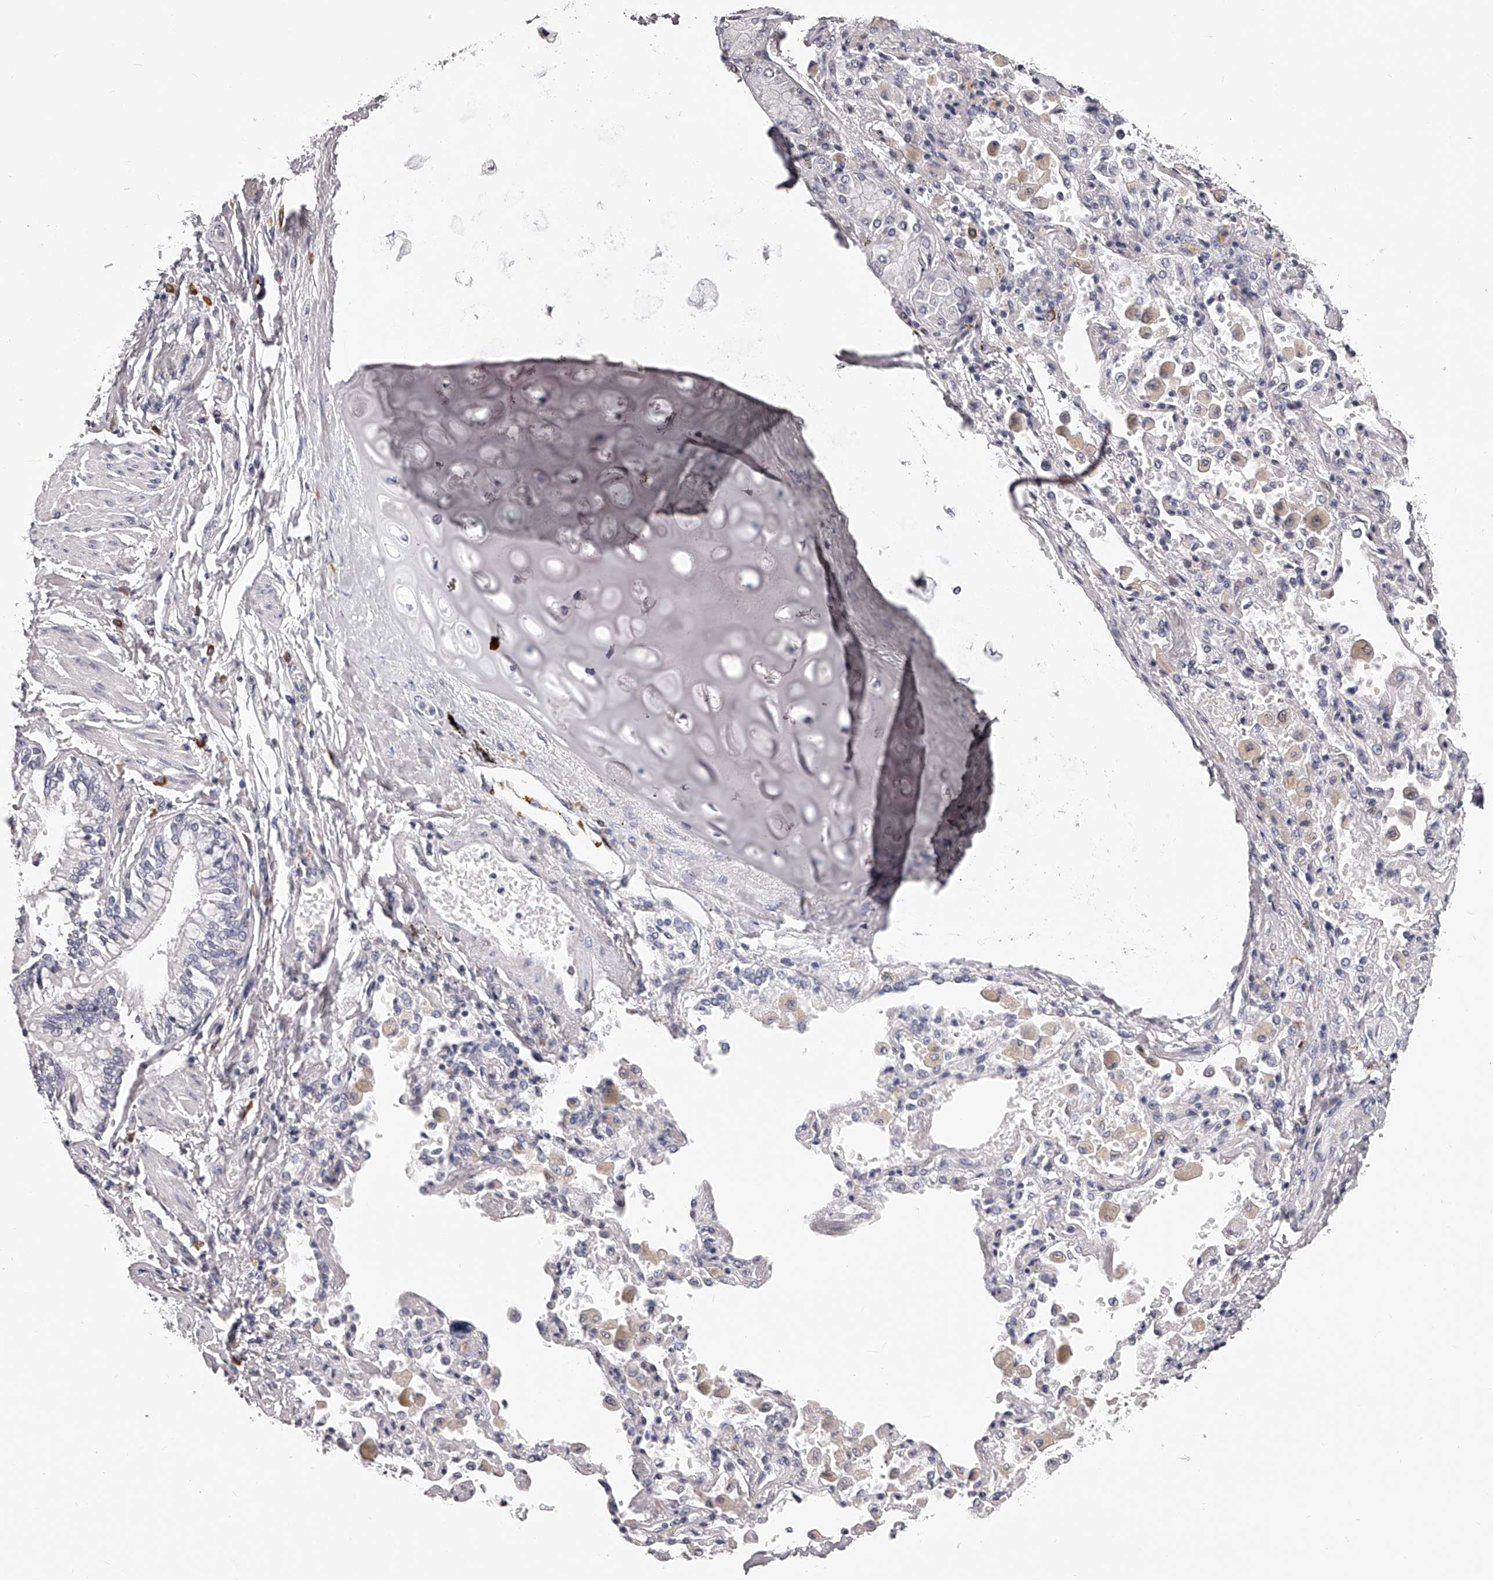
{"staining": {"intensity": "negative", "quantity": "none", "location": "none"}, "tissue": "bronchus", "cell_type": "Respiratory epithelial cells", "image_type": "normal", "snomed": [{"axis": "morphology", "description": "Normal tissue, NOS"}, {"axis": "morphology", "description": "Inflammation, NOS"}, {"axis": "topography", "description": "Lung"}], "caption": "DAB immunohistochemical staining of normal bronchus reveals no significant positivity in respiratory epithelial cells.", "gene": "DMRT1", "patient": {"sex": "female", "age": 46}}